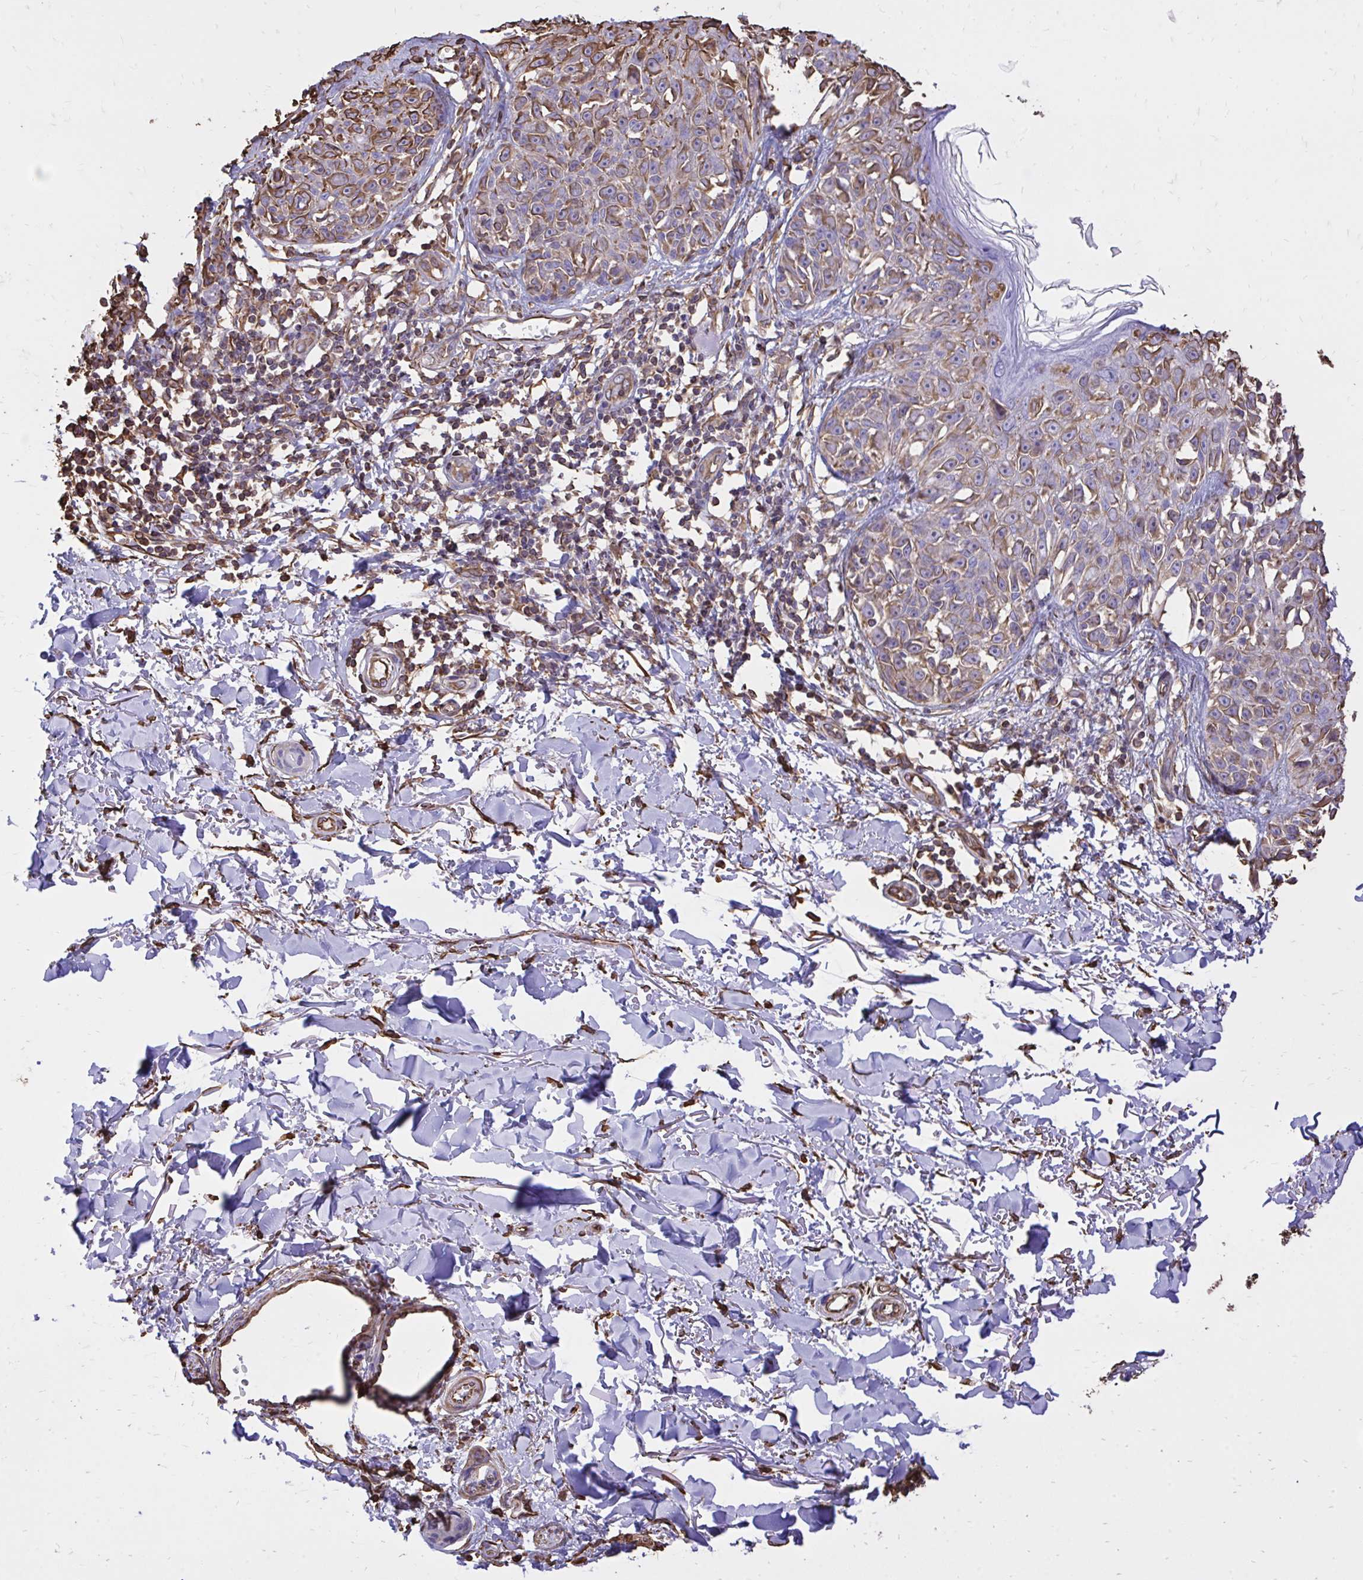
{"staining": {"intensity": "moderate", "quantity": ">75%", "location": "cytoplasmic/membranous"}, "tissue": "melanoma", "cell_type": "Tumor cells", "image_type": "cancer", "snomed": [{"axis": "morphology", "description": "Malignant melanoma, NOS"}, {"axis": "topography", "description": "Skin"}], "caption": "Melanoma tissue shows moderate cytoplasmic/membranous positivity in approximately >75% of tumor cells, visualized by immunohistochemistry.", "gene": "RNF103", "patient": {"sex": "male", "age": 73}}